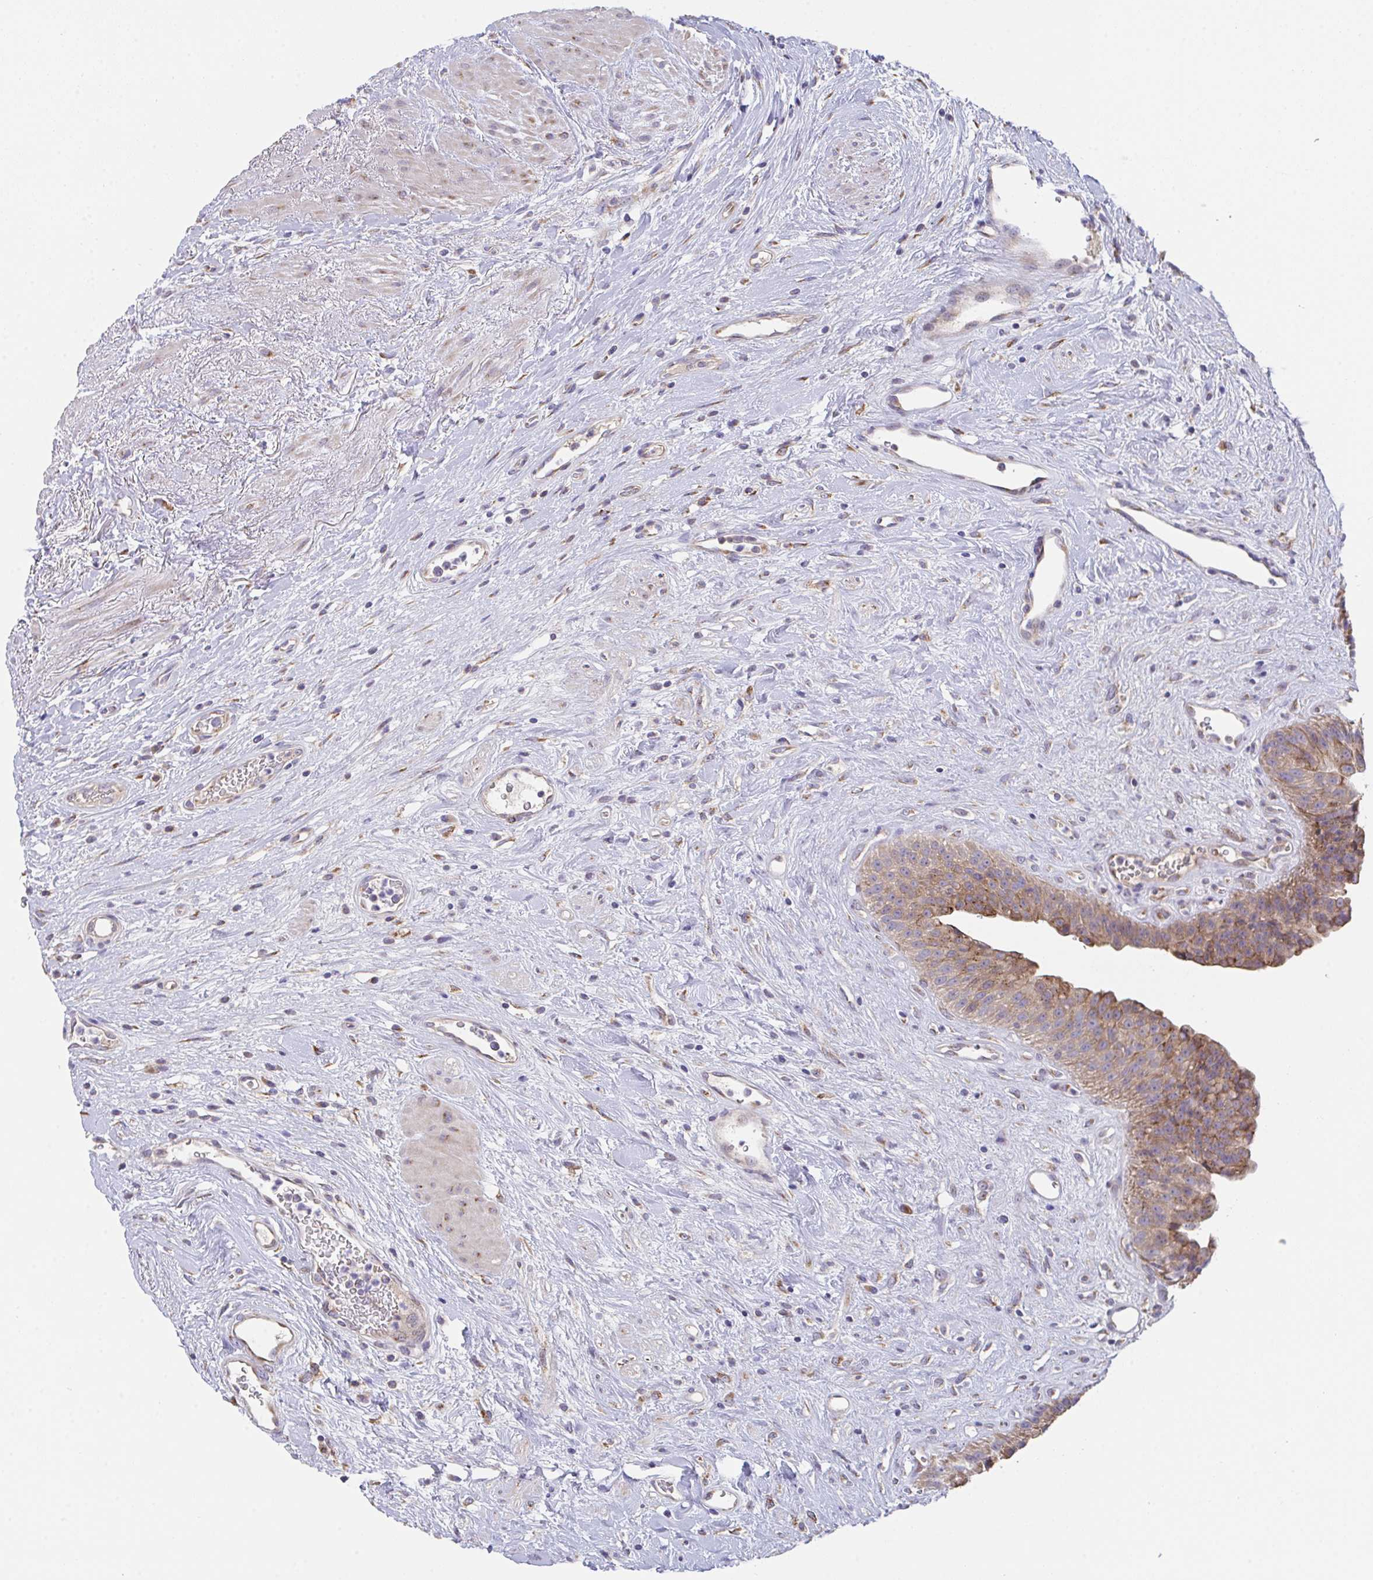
{"staining": {"intensity": "moderate", "quantity": ">75%", "location": "cytoplasmic/membranous"}, "tissue": "urinary bladder", "cell_type": "Urothelial cells", "image_type": "normal", "snomed": [{"axis": "morphology", "description": "Normal tissue, NOS"}, {"axis": "topography", "description": "Urinary bladder"}], "caption": "A micrograph of urinary bladder stained for a protein displays moderate cytoplasmic/membranous brown staining in urothelial cells. Nuclei are stained in blue.", "gene": "MIA3", "patient": {"sex": "female", "age": 56}}